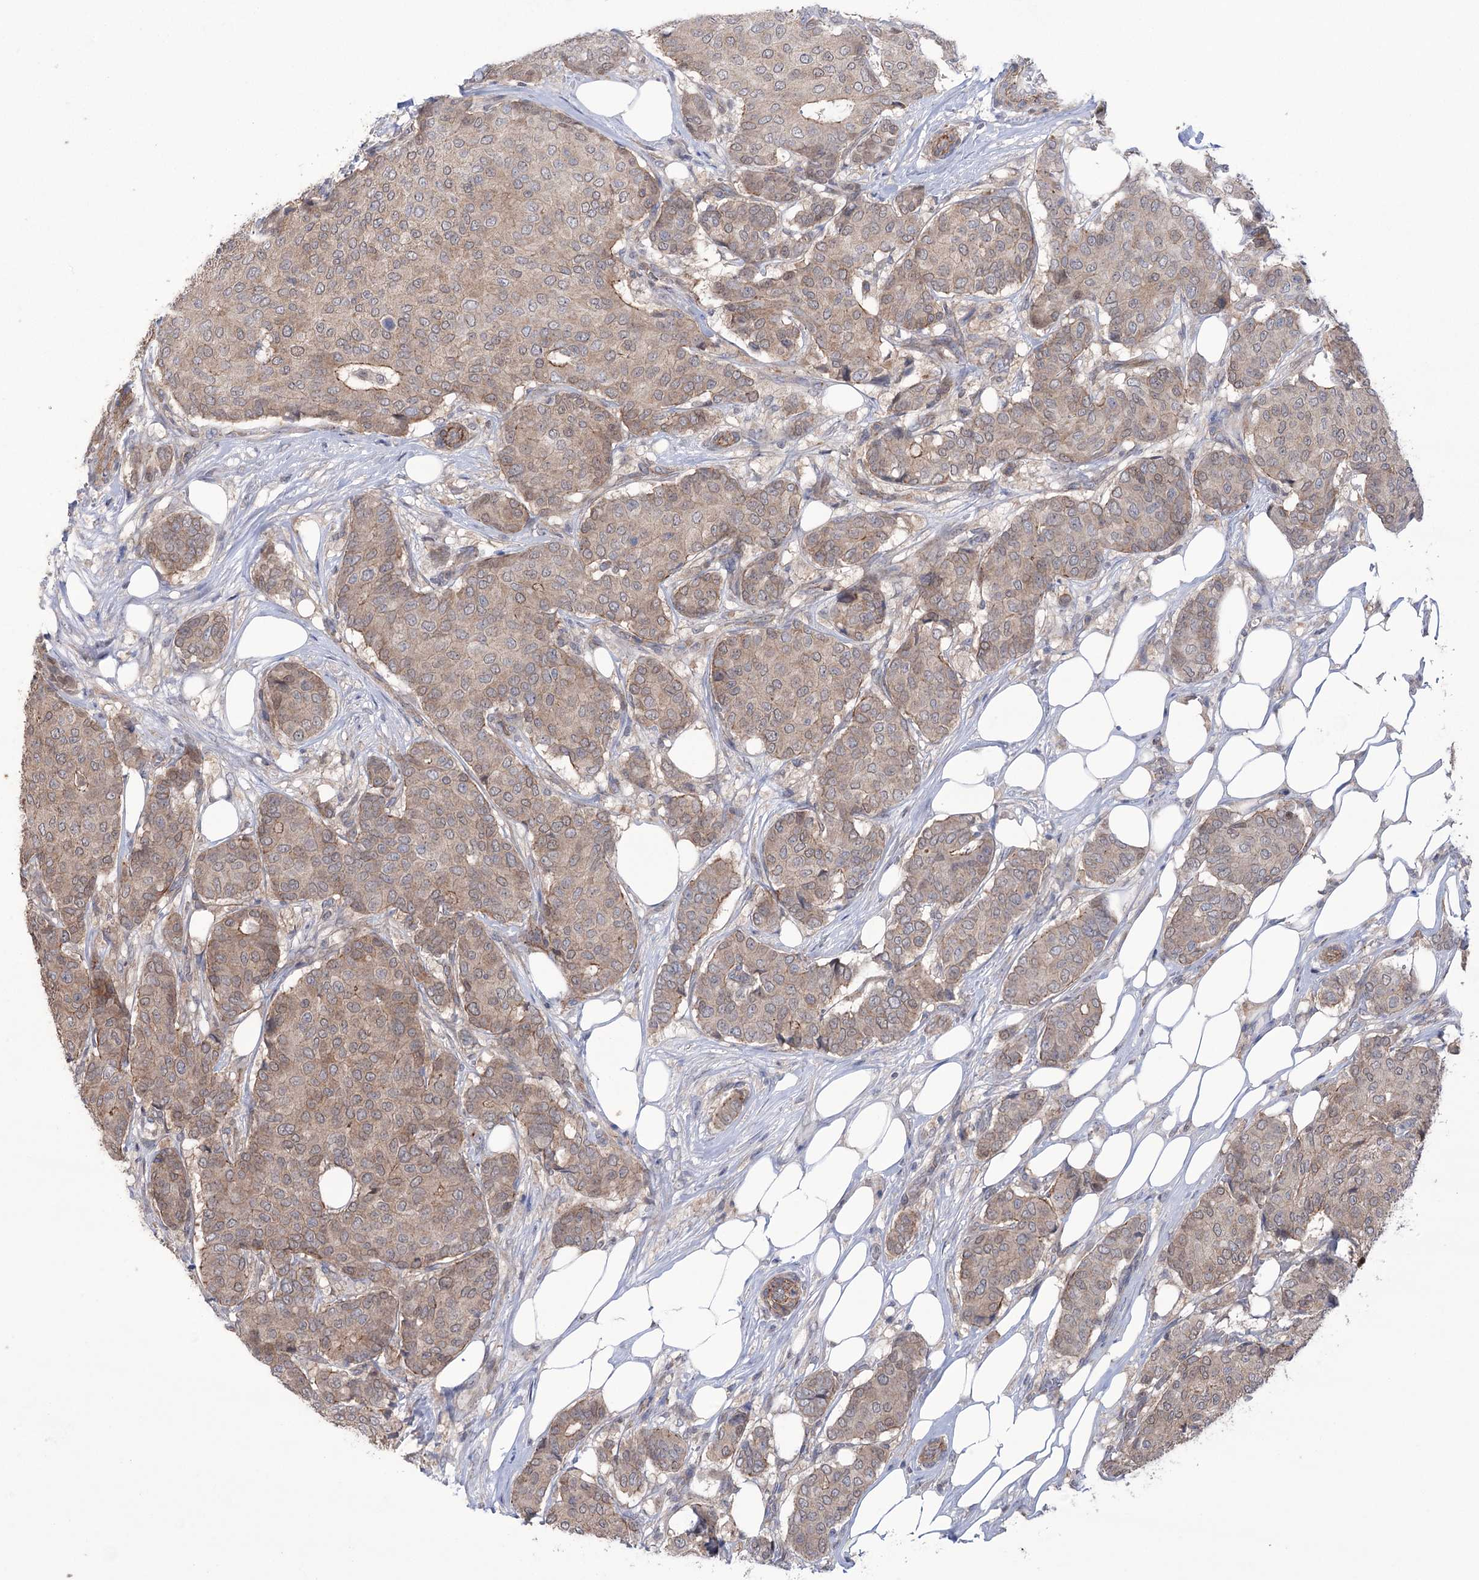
{"staining": {"intensity": "weak", "quantity": "25%-75%", "location": "cytoplasmic/membranous"}, "tissue": "breast cancer", "cell_type": "Tumor cells", "image_type": "cancer", "snomed": [{"axis": "morphology", "description": "Duct carcinoma"}, {"axis": "topography", "description": "Breast"}], "caption": "A low amount of weak cytoplasmic/membranous positivity is seen in approximately 25%-75% of tumor cells in breast cancer tissue.", "gene": "TRIM71", "patient": {"sex": "female", "age": 75}}